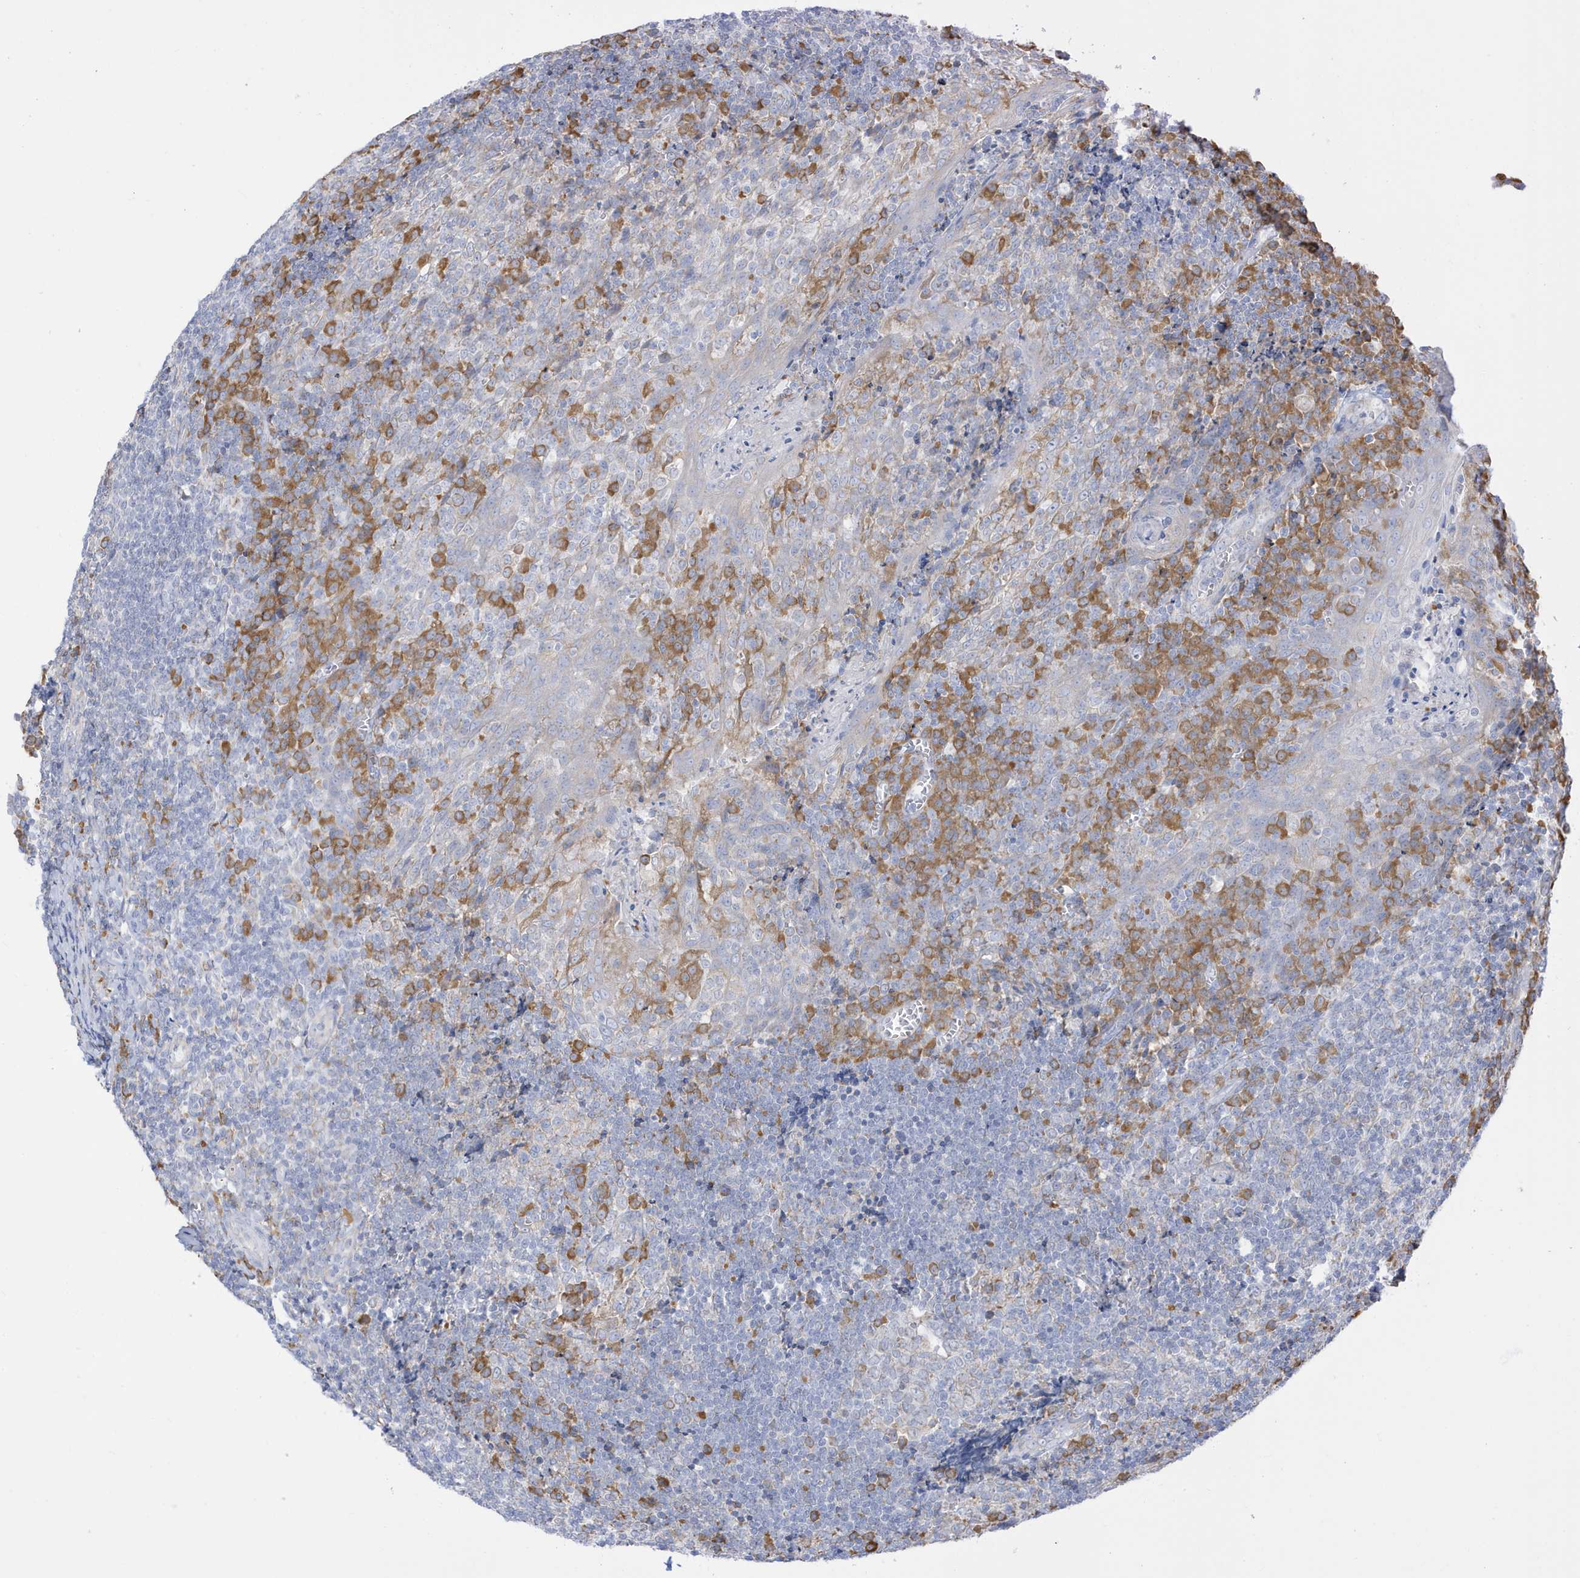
{"staining": {"intensity": "strong", "quantity": "<25%", "location": "cytoplasmic/membranous"}, "tissue": "tonsil", "cell_type": "Germinal center cells", "image_type": "normal", "snomed": [{"axis": "morphology", "description": "Normal tissue, NOS"}, {"axis": "topography", "description": "Tonsil"}], "caption": "Immunohistochemistry micrograph of normal tonsil: tonsil stained using immunohistochemistry (IHC) demonstrates medium levels of strong protein expression localized specifically in the cytoplasmic/membranous of germinal center cells, appearing as a cytoplasmic/membranous brown color.", "gene": "PDIA6", "patient": {"sex": "male", "age": 27}}